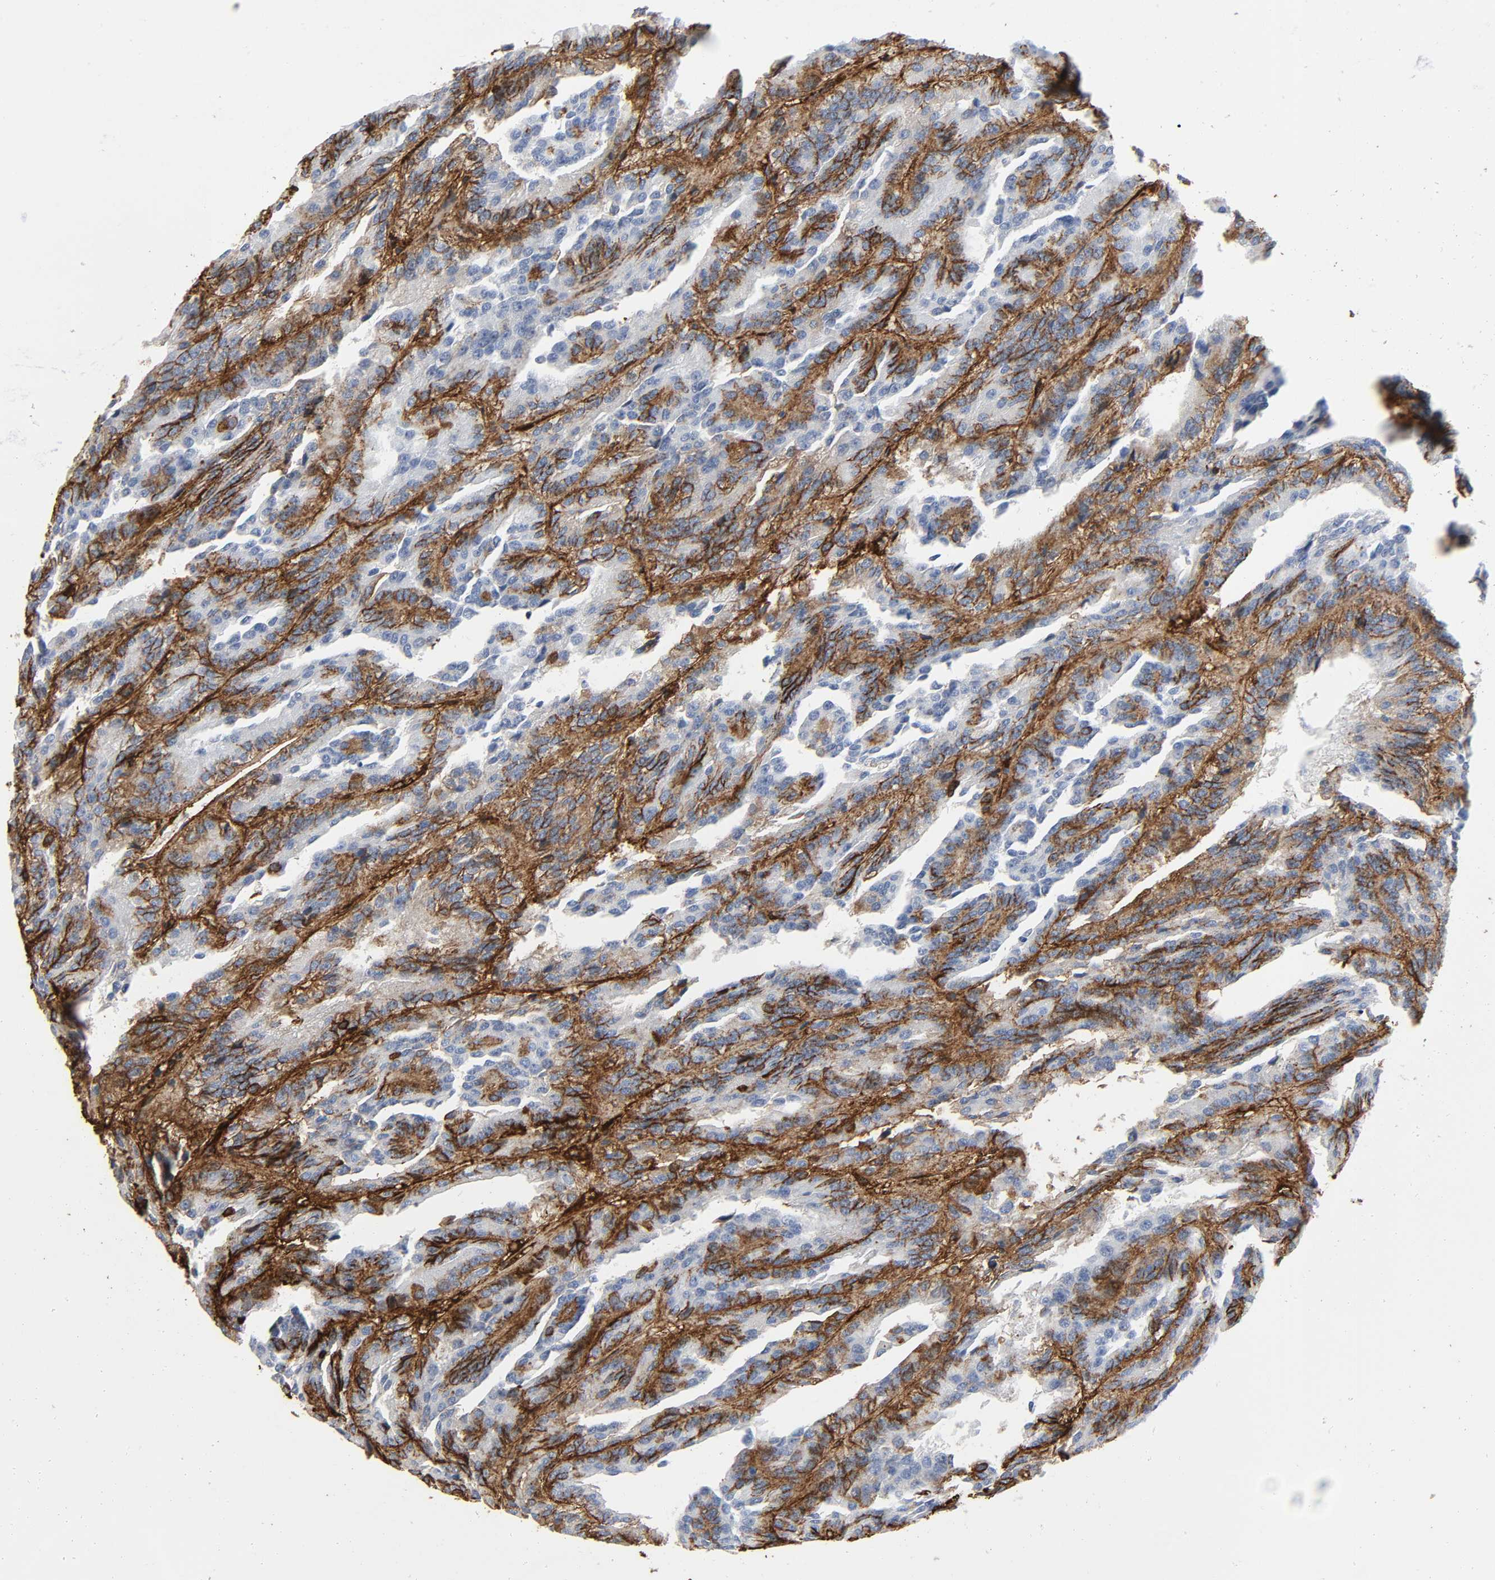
{"staining": {"intensity": "weak", "quantity": "25%-75%", "location": "cytoplasmic/membranous"}, "tissue": "renal cancer", "cell_type": "Tumor cells", "image_type": "cancer", "snomed": [{"axis": "morphology", "description": "Adenocarcinoma, NOS"}, {"axis": "topography", "description": "Kidney"}], "caption": "Immunohistochemistry of renal cancer demonstrates low levels of weak cytoplasmic/membranous expression in approximately 25%-75% of tumor cells.", "gene": "C3", "patient": {"sex": "male", "age": 46}}